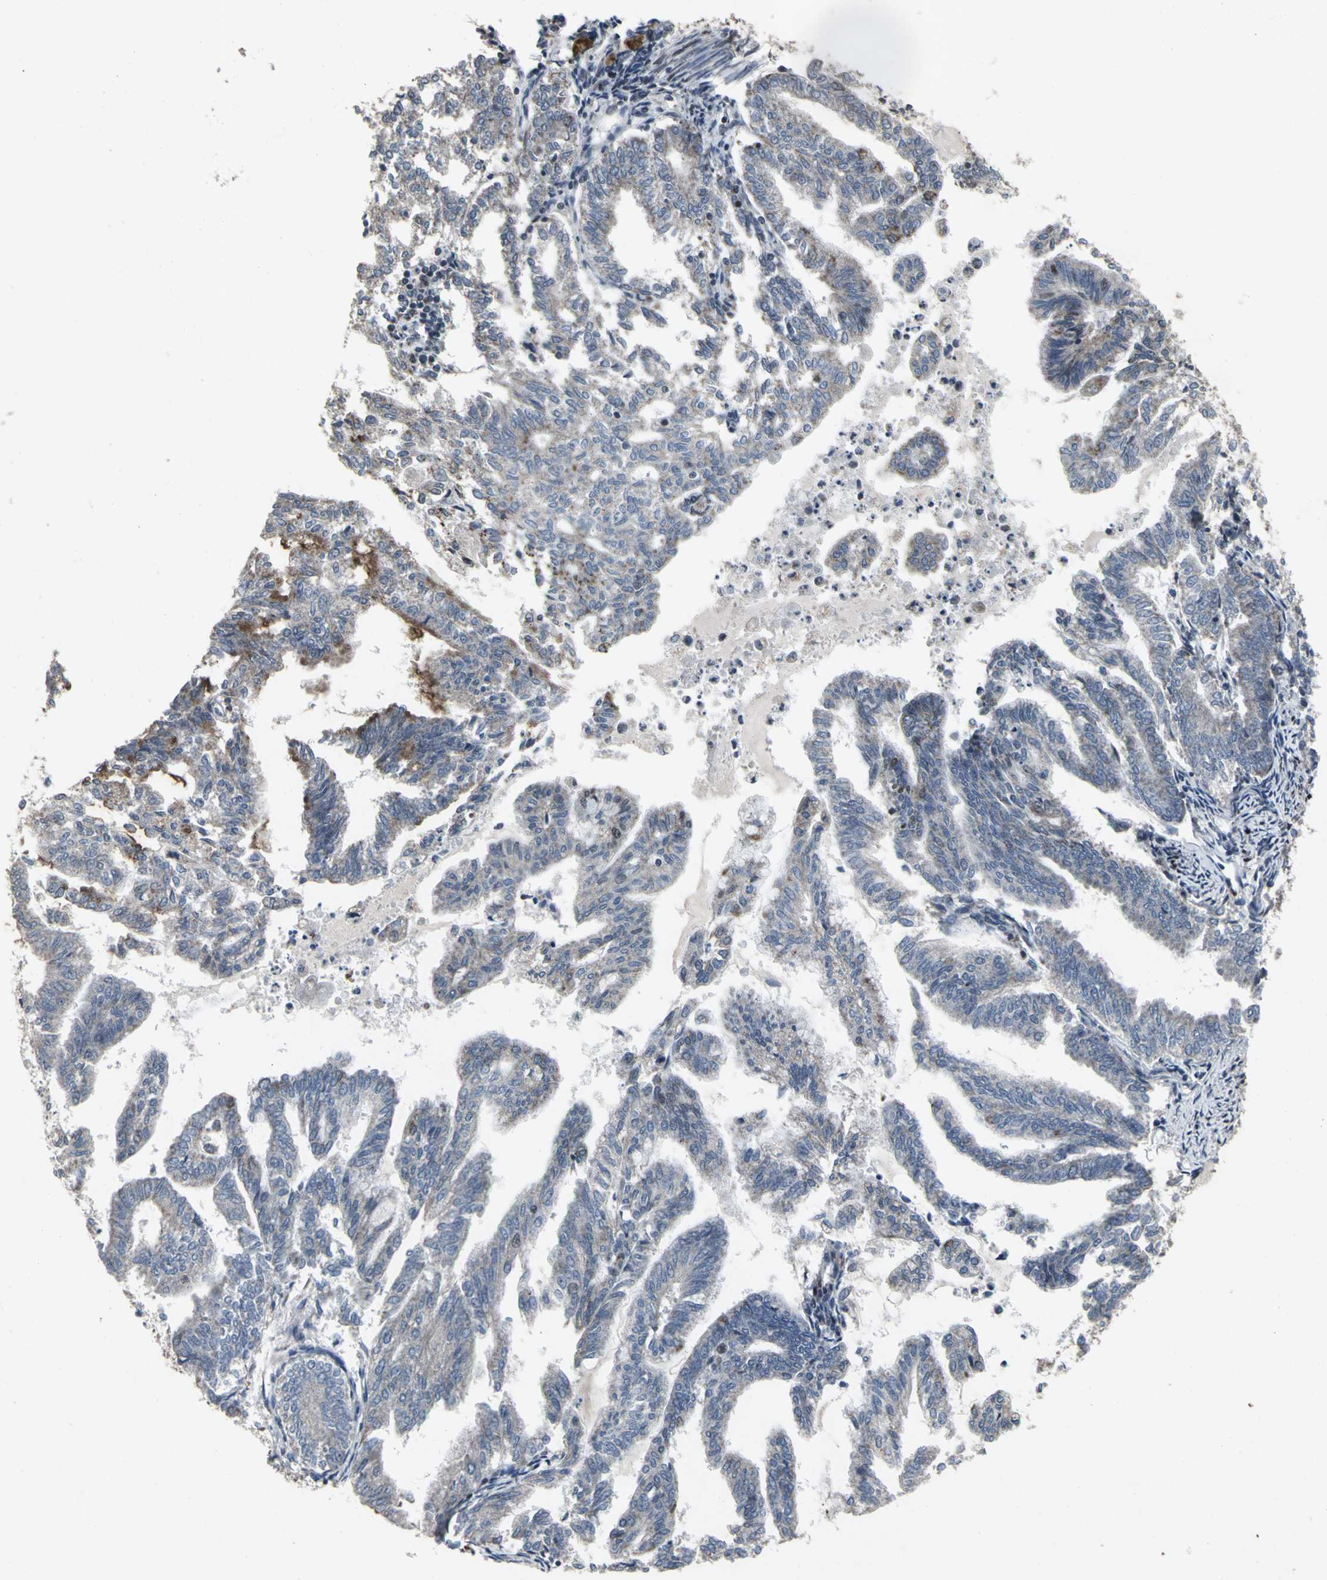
{"staining": {"intensity": "weak", "quantity": "<25%", "location": "cytoplasmic/membranous"}, "tissue": "endometrial cancer", "cell_type": "Tumor cells", "image_type": "cancer", "snomed": [{"axis": "morphology", "description": "Adenocarcinoma, NOS"}, {"axis": "topography", "description": "Endometrium"}], "caption": "Histopathology image shows no protein expression in tumor cells of adenocarcinoma (endometrial) tissue.", "gene": "SRF", "patient": {"sex": "female", "age": 79}}